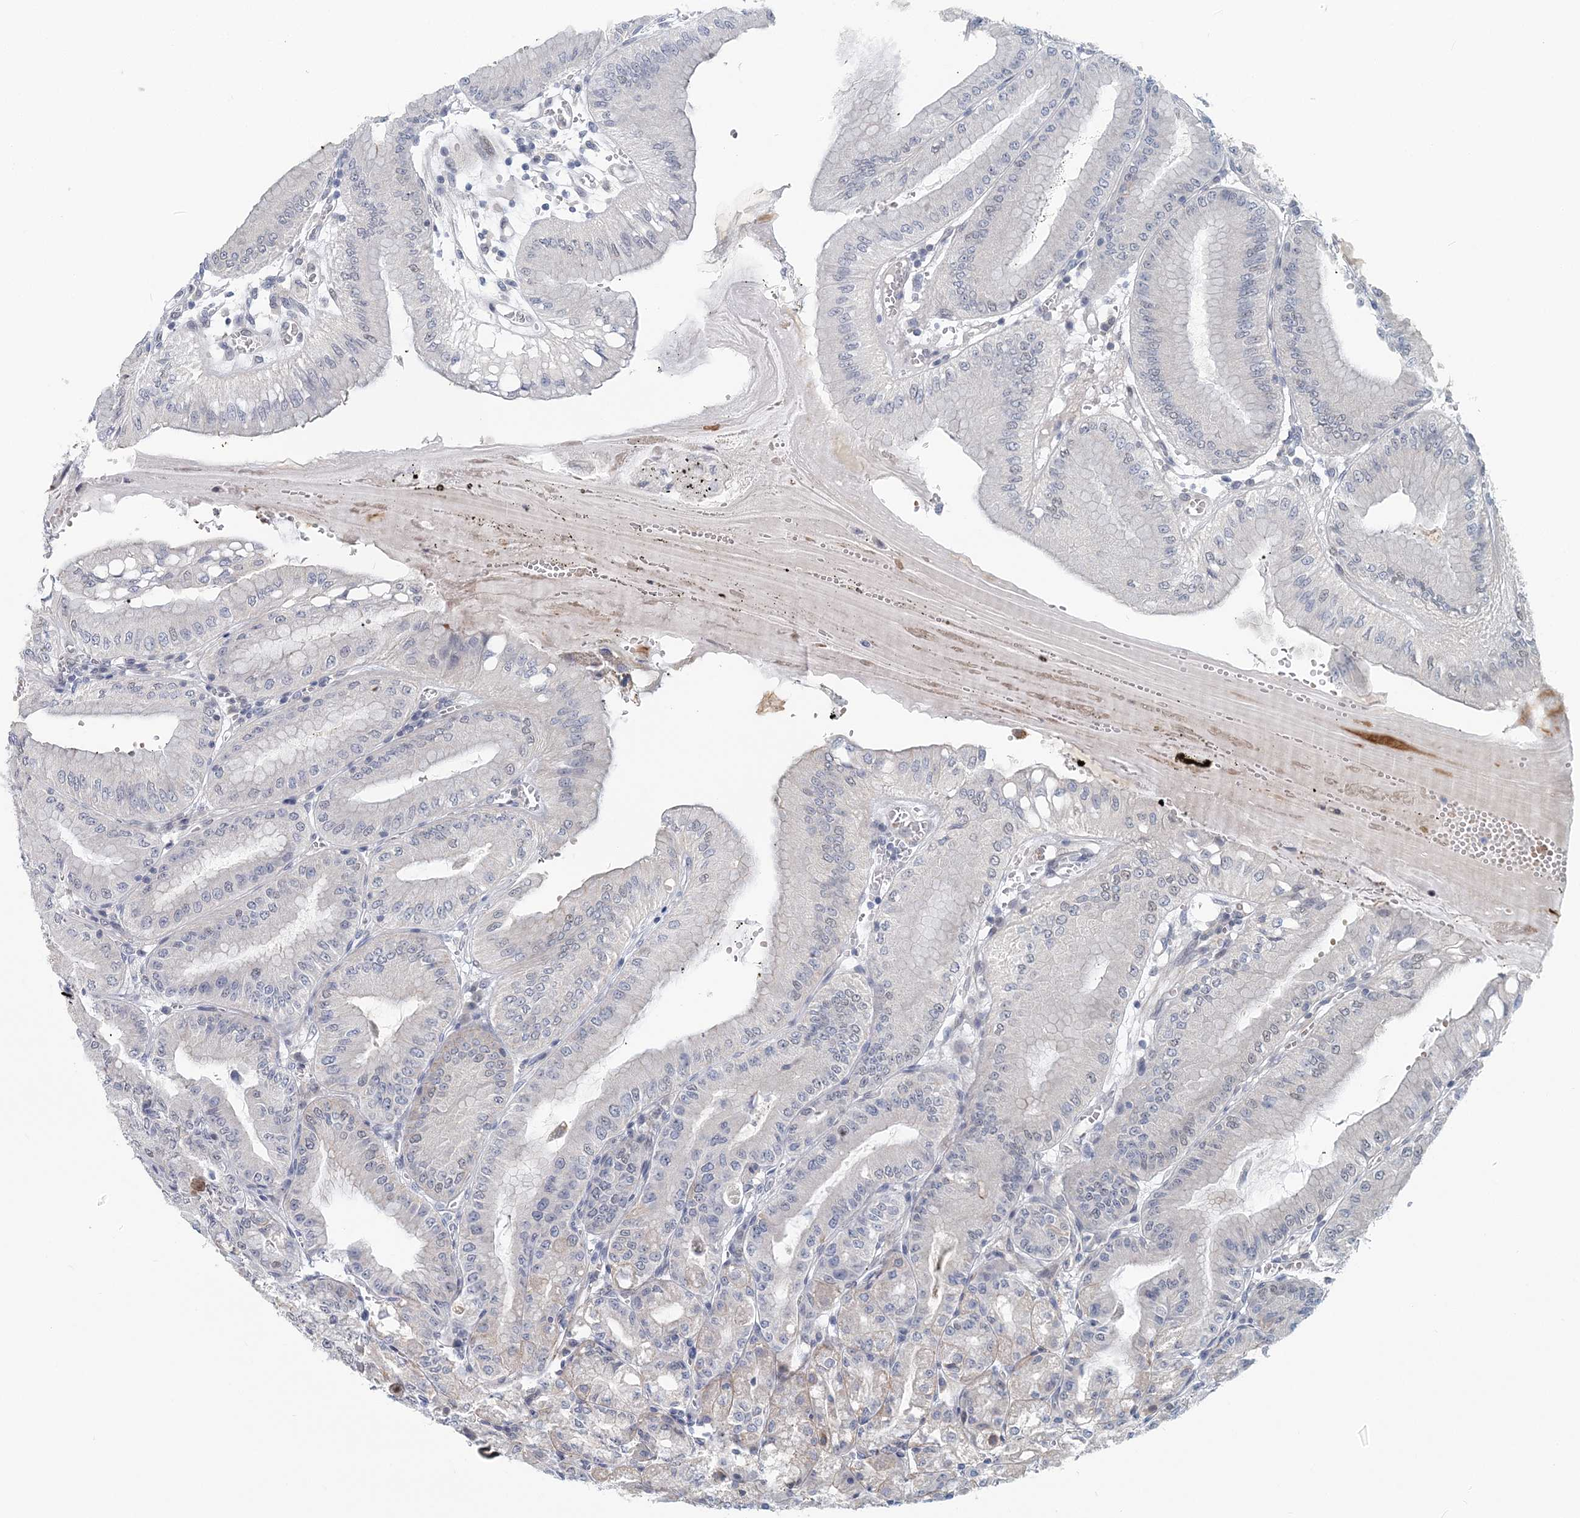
{"staining": {"intensity": "moderate", "quantity": "25%-75%", "location": "cytoplasmic/membranous"}, "tissue": "stomach", "cell_type": "Glandular cells", "image_type": "normal", "snomed": [{"axis": "morphology", "description": "Normal tissue, NOS"}, {"axis": "topography", "description": "Stomach, lower"}], "caption": "This micrograph reveals benign stomach stained with immunohistochemistry (IHC) to label a protein in brown. The cytoplasmic/membranous of glandular cells show moderate positivity for the protein. Nuclei are counter-stained blue.", "gene": "HYCC2", "patient": {"sex": "male", "age": 71}}